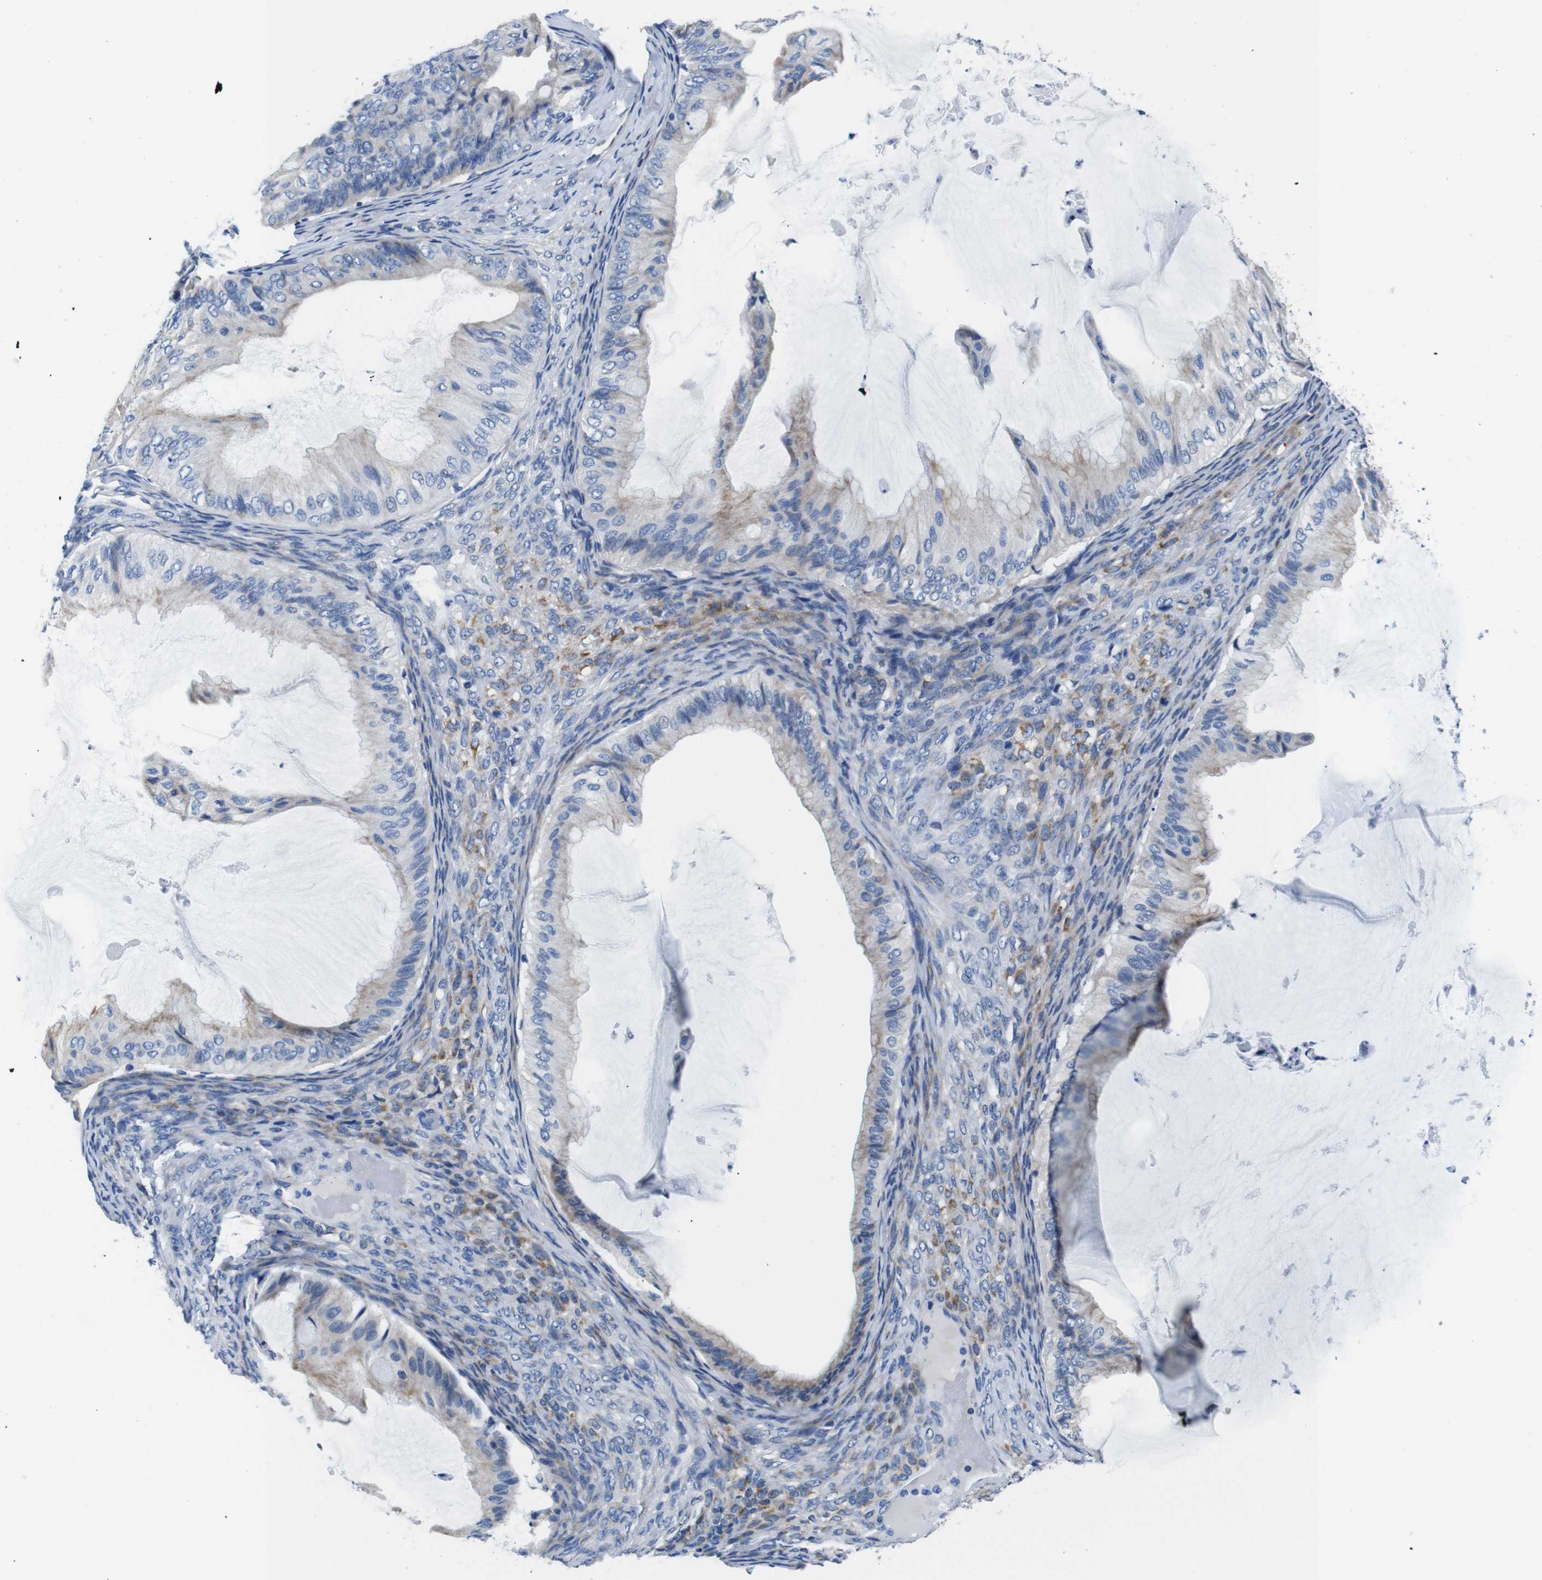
{"staining": {"intensity": "weak", "quantity": "25%-75%", "location": "cytoplasmic/membranous"}, "tissue": "ovarian cancer", "cell_type": "Tumor cells", "image_type": "cancer", "snomed": [{"axis": "morphology", "description": "Cystadenocarcinoma, mucinous, NOS"}, {"axis": "topography", "description": "Ovary"}], "caption": "Ovarian cancer (mucinous cystadenocarcinoma) stained with a protein marker reveals weak staining in tumor cells.", "gene": "SNX19", "patient": {"sex": "female", "age": 61}}